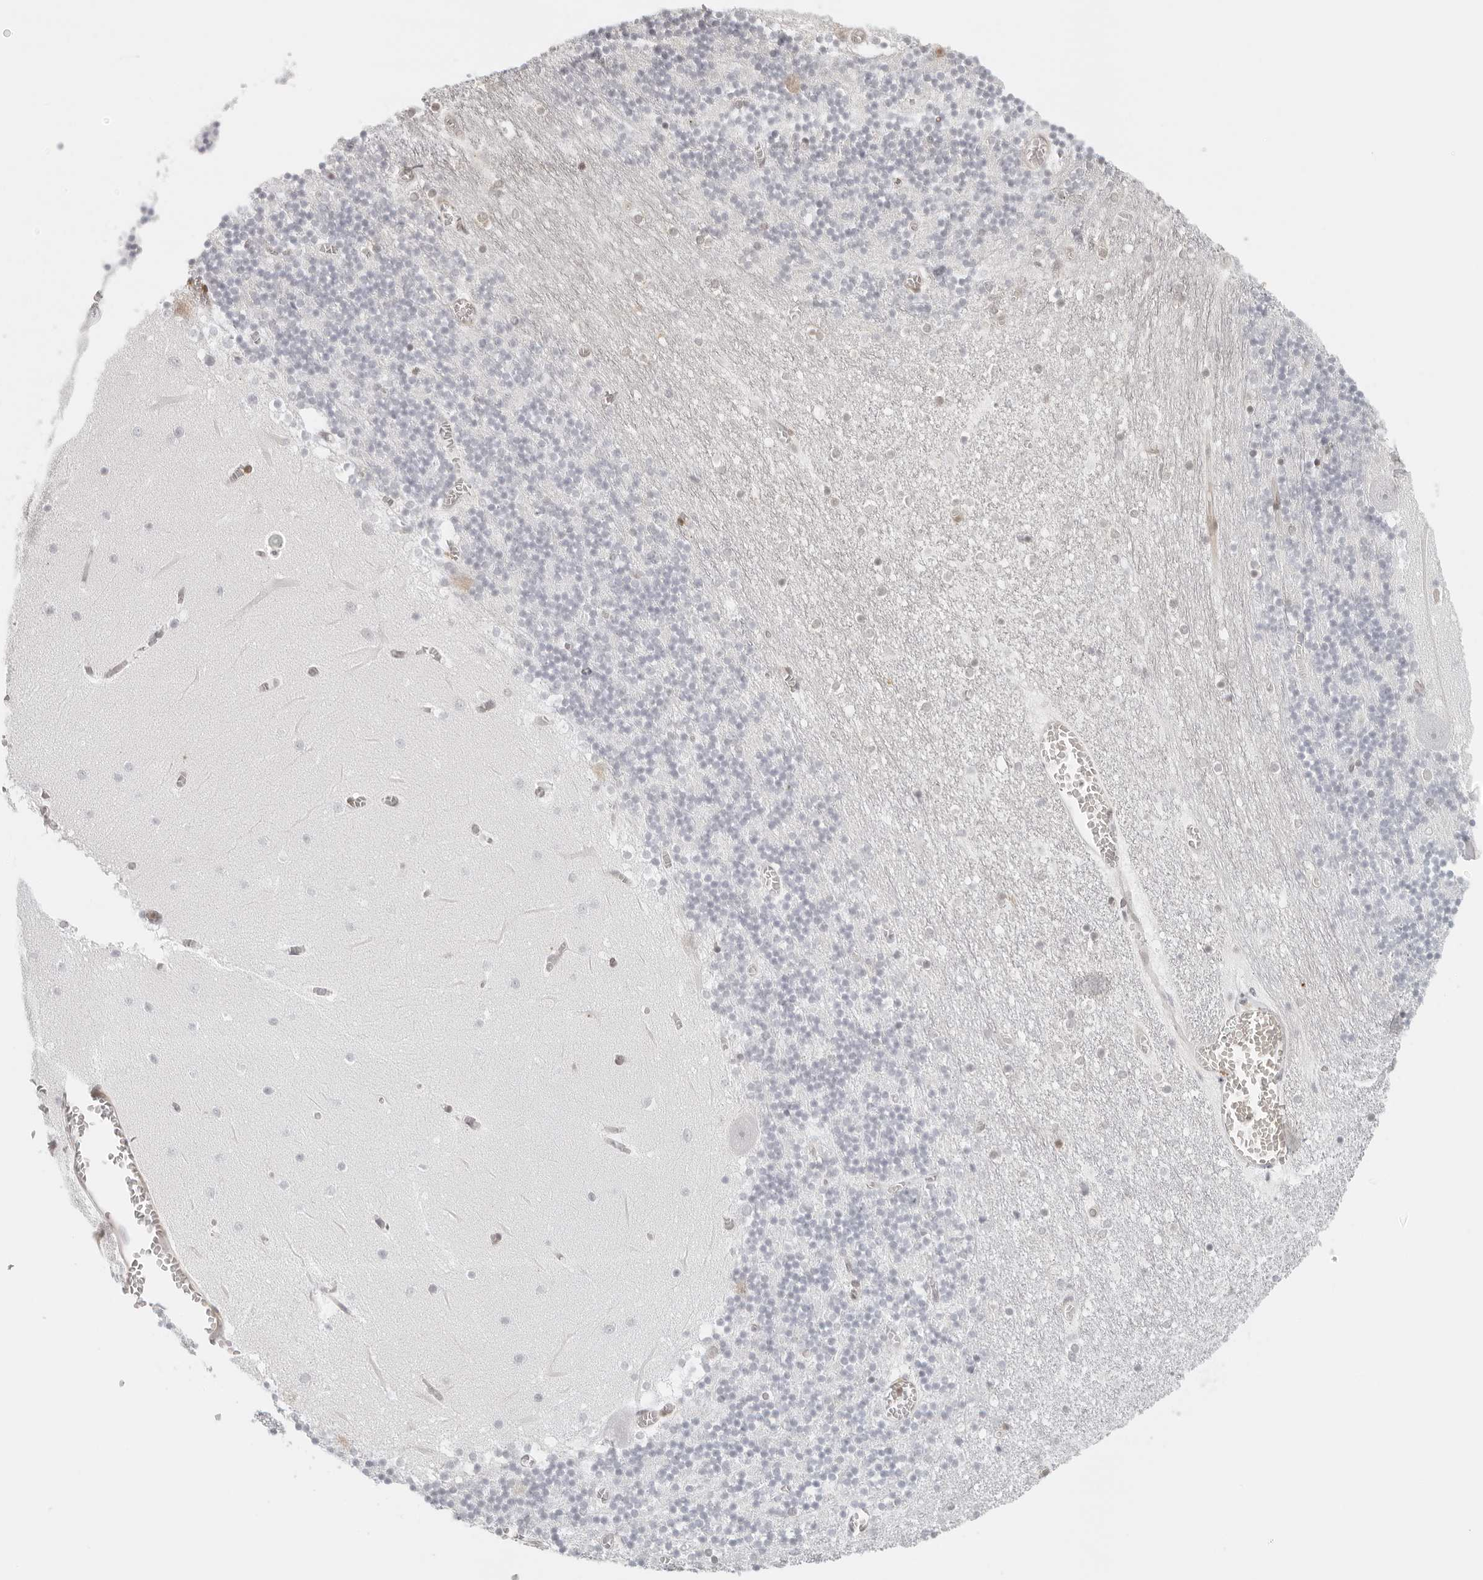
{"staining": {"intensity": "moderate", "quantity": "25%-75%", "location": "cytoplasmic/membranous,nuclear"}, "tissue": "cerebellum", "cell_type": "Cells in granular layer", "image_type": "normal", "snomed": [{"axis": "morphology", "description": "Normal tissue, NOS"}, {"axis": "topography", "description": "Cerebellum"}], "caption": "This photomicrograph exhibits immunohistochemistry (IHC) staining of benign cerebellum, with medium moderate cytoplasmic/membranous,nuclear positivity in about 25%-75% of cells in granular layer.", "gene": "EIF4G1", "patient": {"sex": "female", "age": 28}}